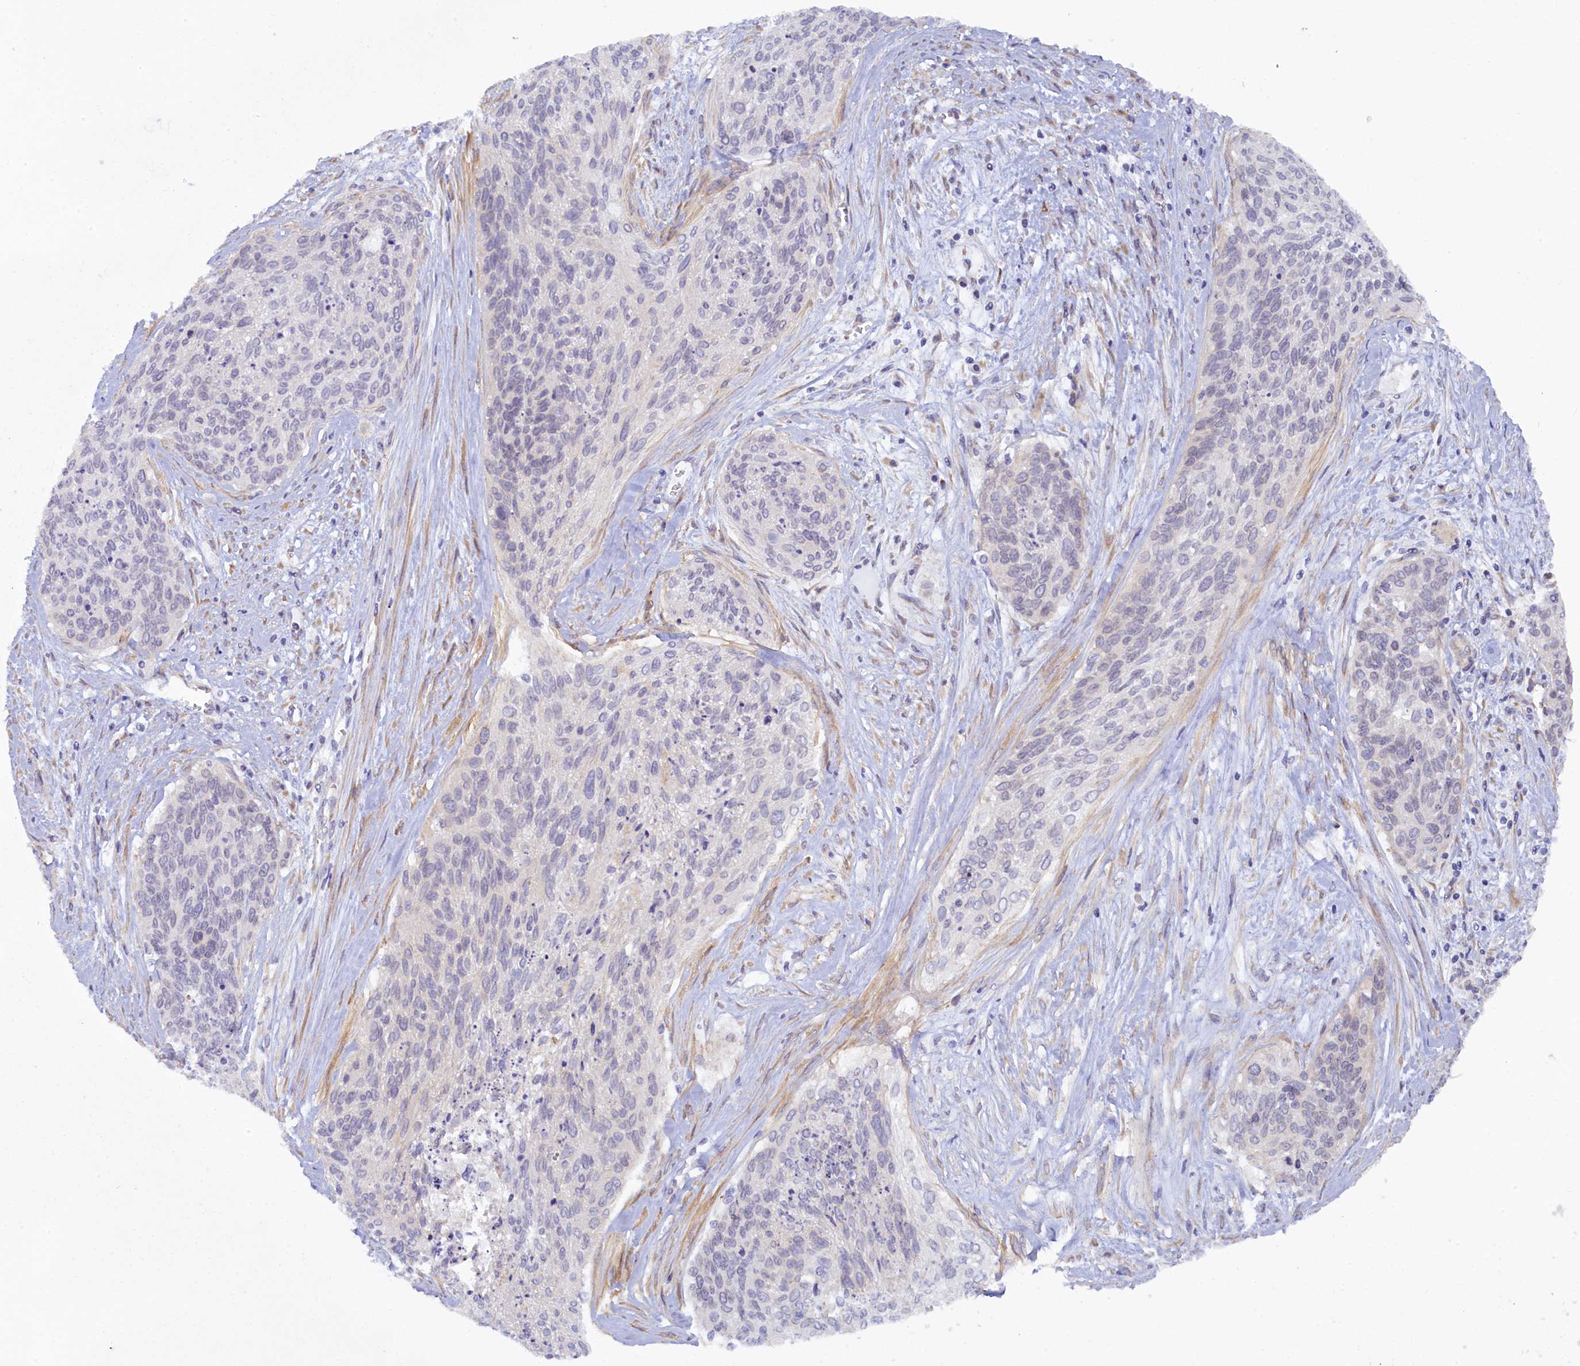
{"staining": {"intensity": "negative", "quantity": "none", "location": "none"}, "tissue": "cervical cancer", "cell_type": "Tumor cells", "image_type": "cancer", "snomed": [{"axis": "morphology", "description": "Squamous cell carcinoma, NOS"}, {"axis": "topography", "description": "Cervix"}], "caption": "Cervical squamous cell carcinoma stained for a protein using IHC demonstrates no positivity tumor cells.", "gene": "POGLUT3", "patient": {"sex": "female", "age": 55}}